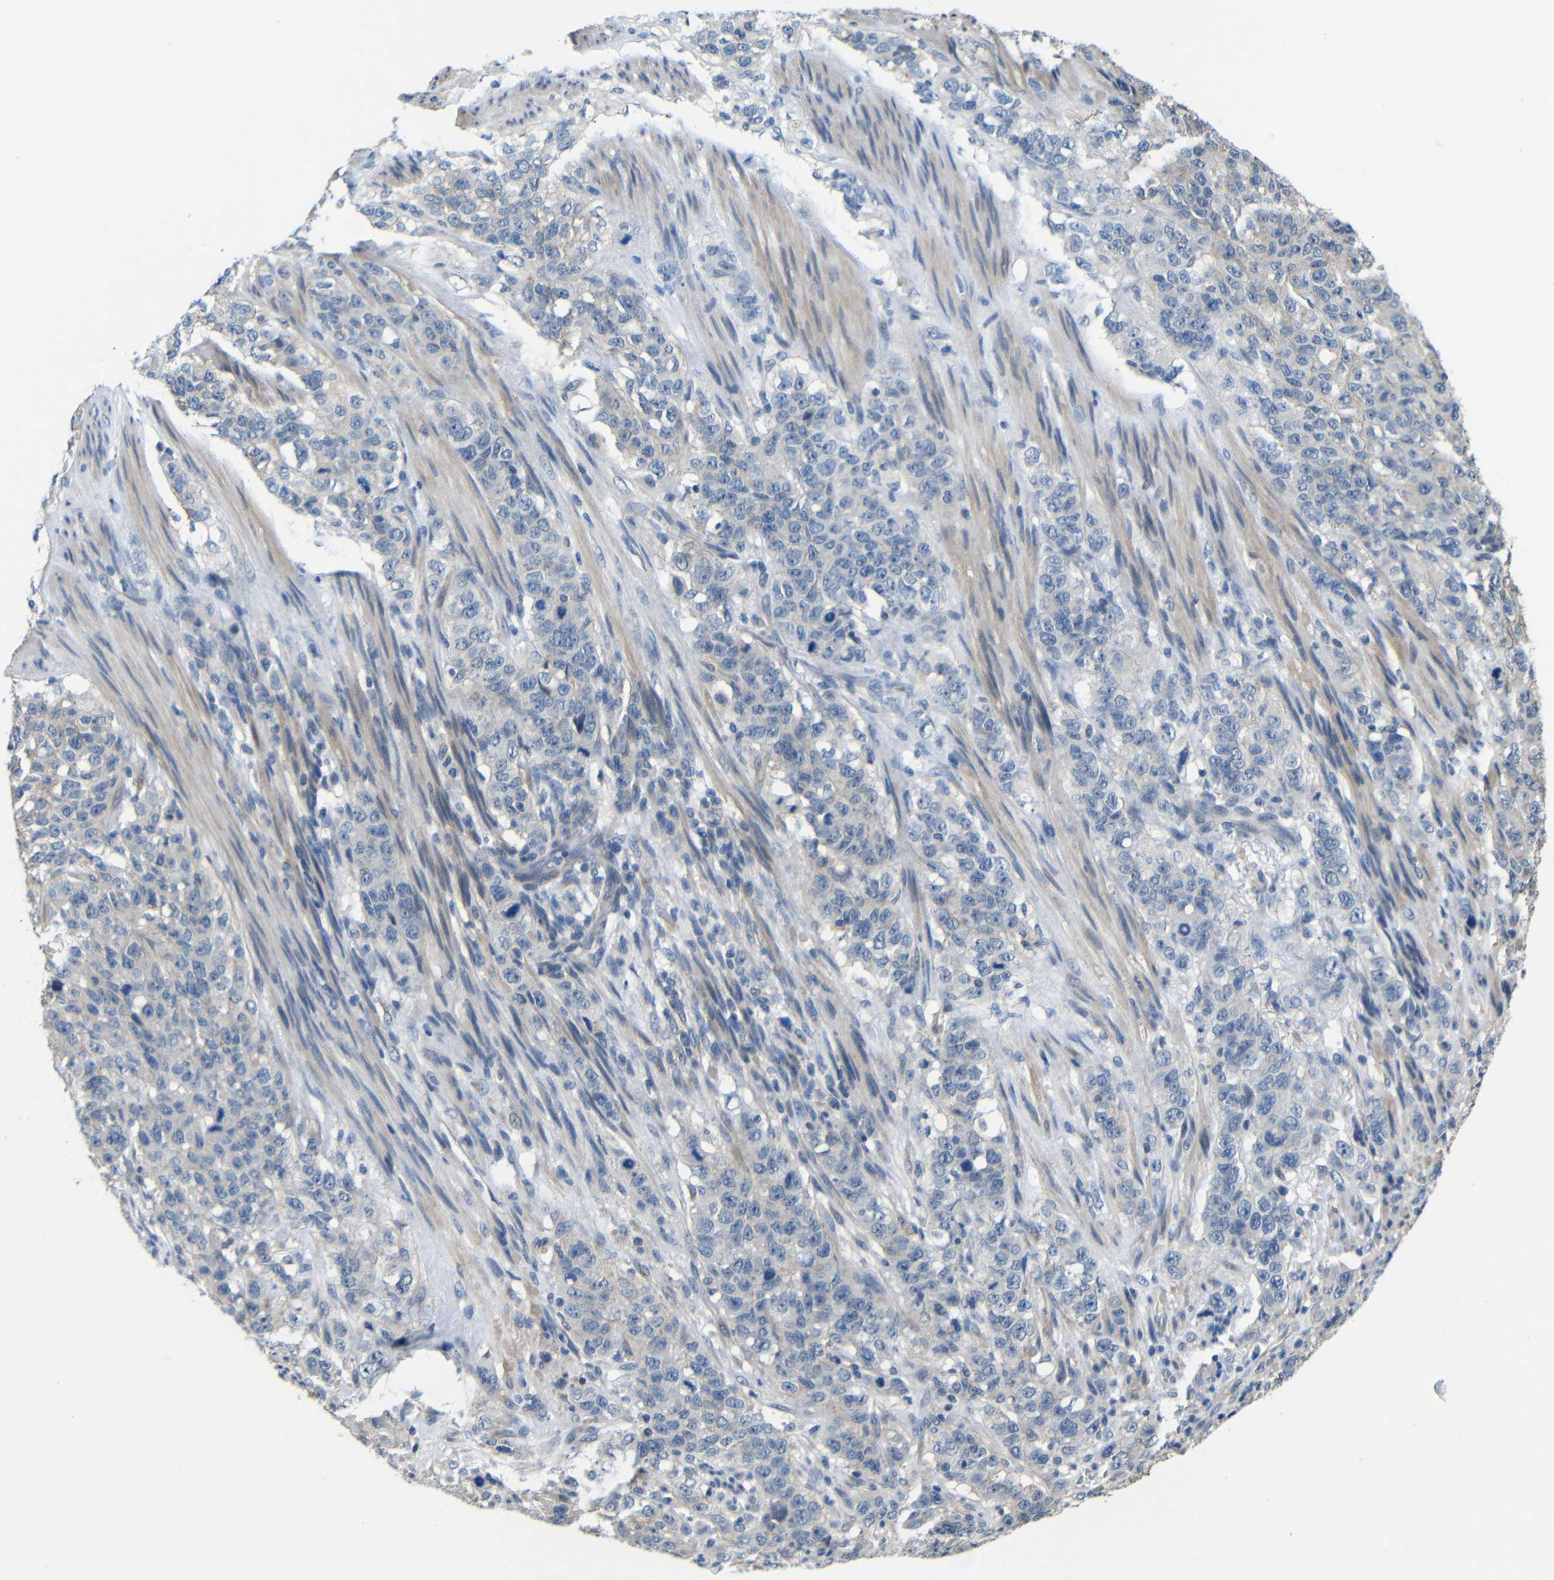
{"staining": {"intensity": "negative", "quantity": "none", "location": "none"}, "tissue": "stomach cancer", "cell_type": "Tumor cells", "image_type": "cancer", "snomed": [{"axis": "morphology", "description": "Adenocarcinoma, NOS"}, {"axis": "topography", "description": "Stomach"}], "caption": "IHC image of neoplastic tissue: stomach cancer stained with DAB reveals no significant protein expression in tumor cells. Nuclei are stained in blue.", "gene": "ZNF90", "patient": {"sex": "male", "age": 48}}